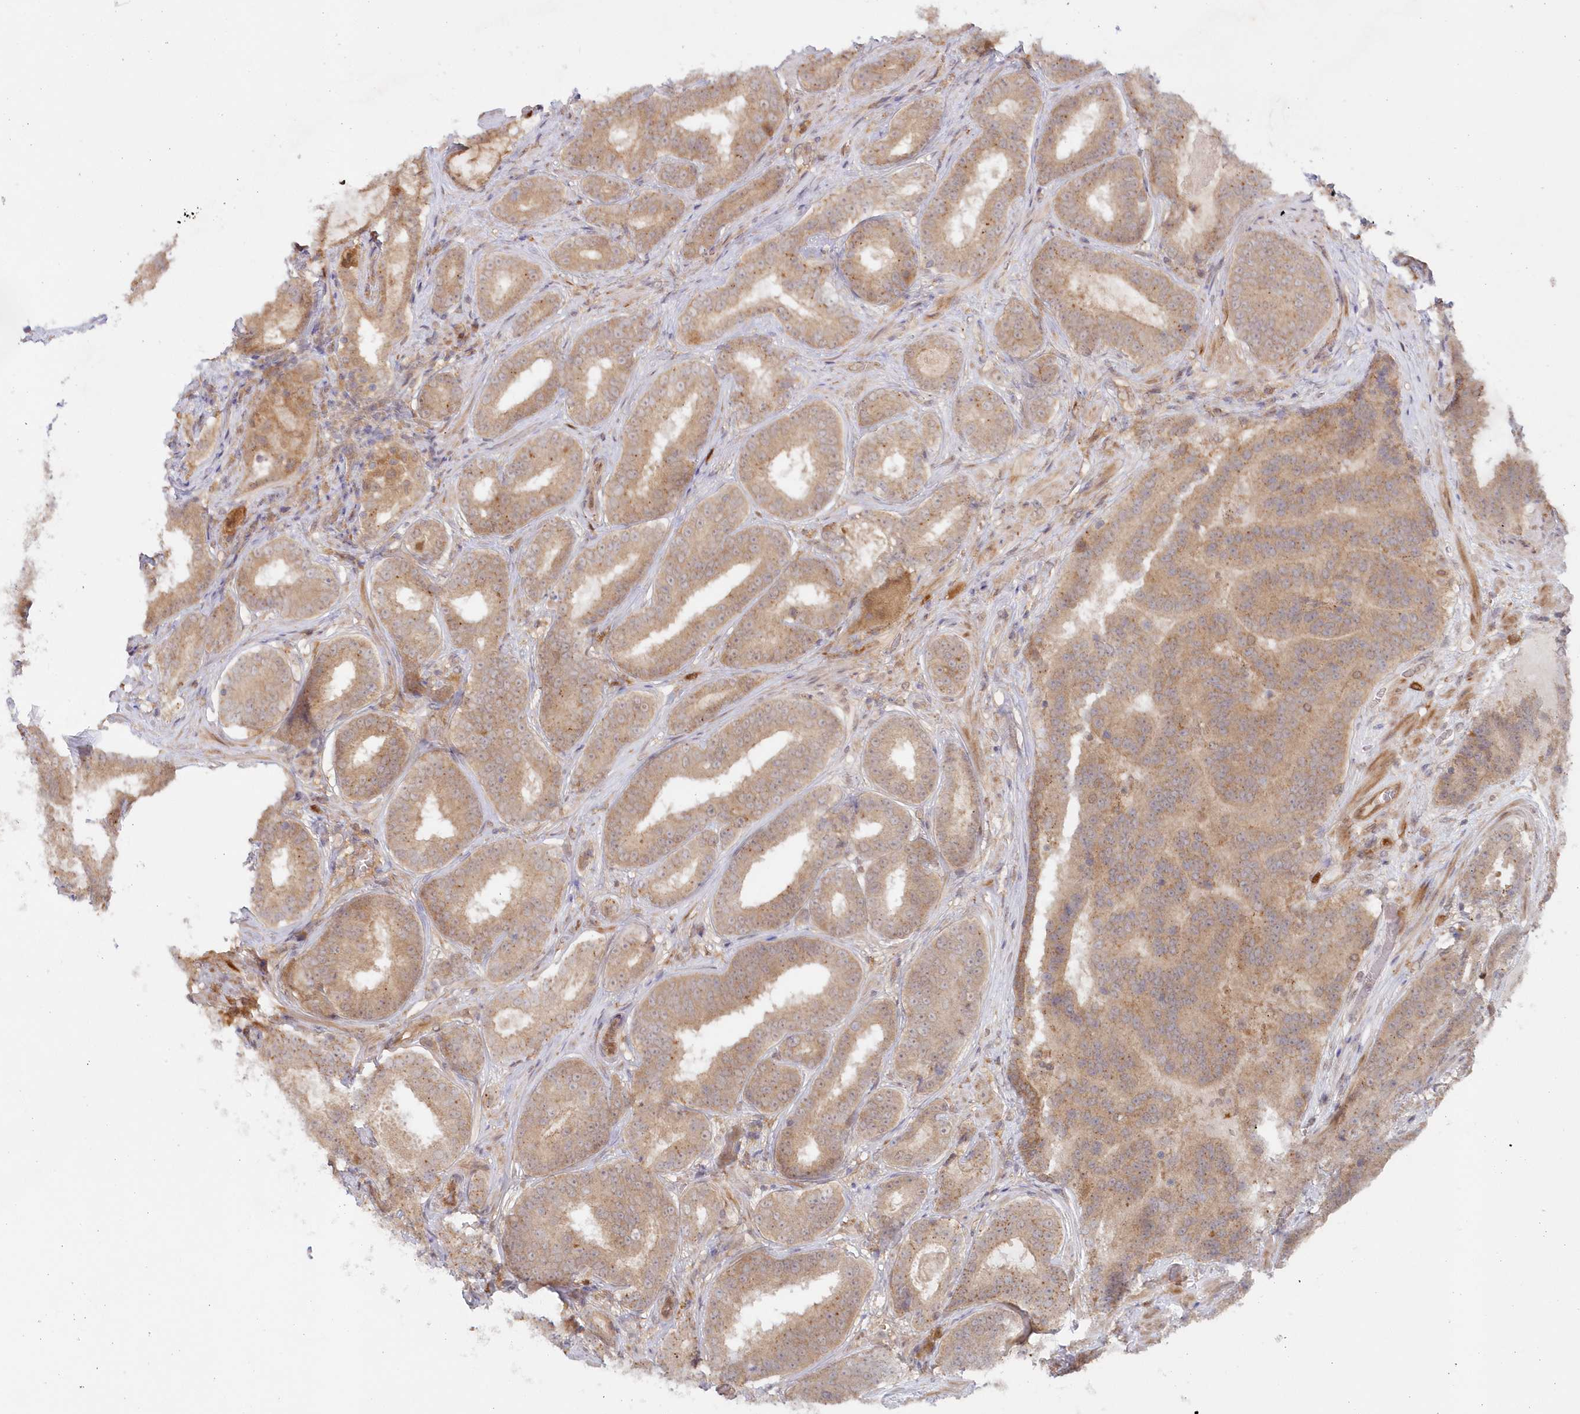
{"staining": {"intensity": "moderate", "quantity": ">75%", "location": "cytoplasmic/membranous"}, "tissue": "prostate cancer", "cell_type": "Tumor cells", "image_type": "cancer", "snomed": [{"axis": "morphology", "description": "Adenocarcinoma, High grade"}, {"axis": "topography", "description": "Prostate"}], "caption": "This is an image of immunohistochemistry (IHC) staining of prostate high-grade adenocarcinoma, which shows moderate staining in the cytoplasmic/membranous of tumor cells.", "gene": "GBE1", "patient": {"sex": "male", "age": 57}}